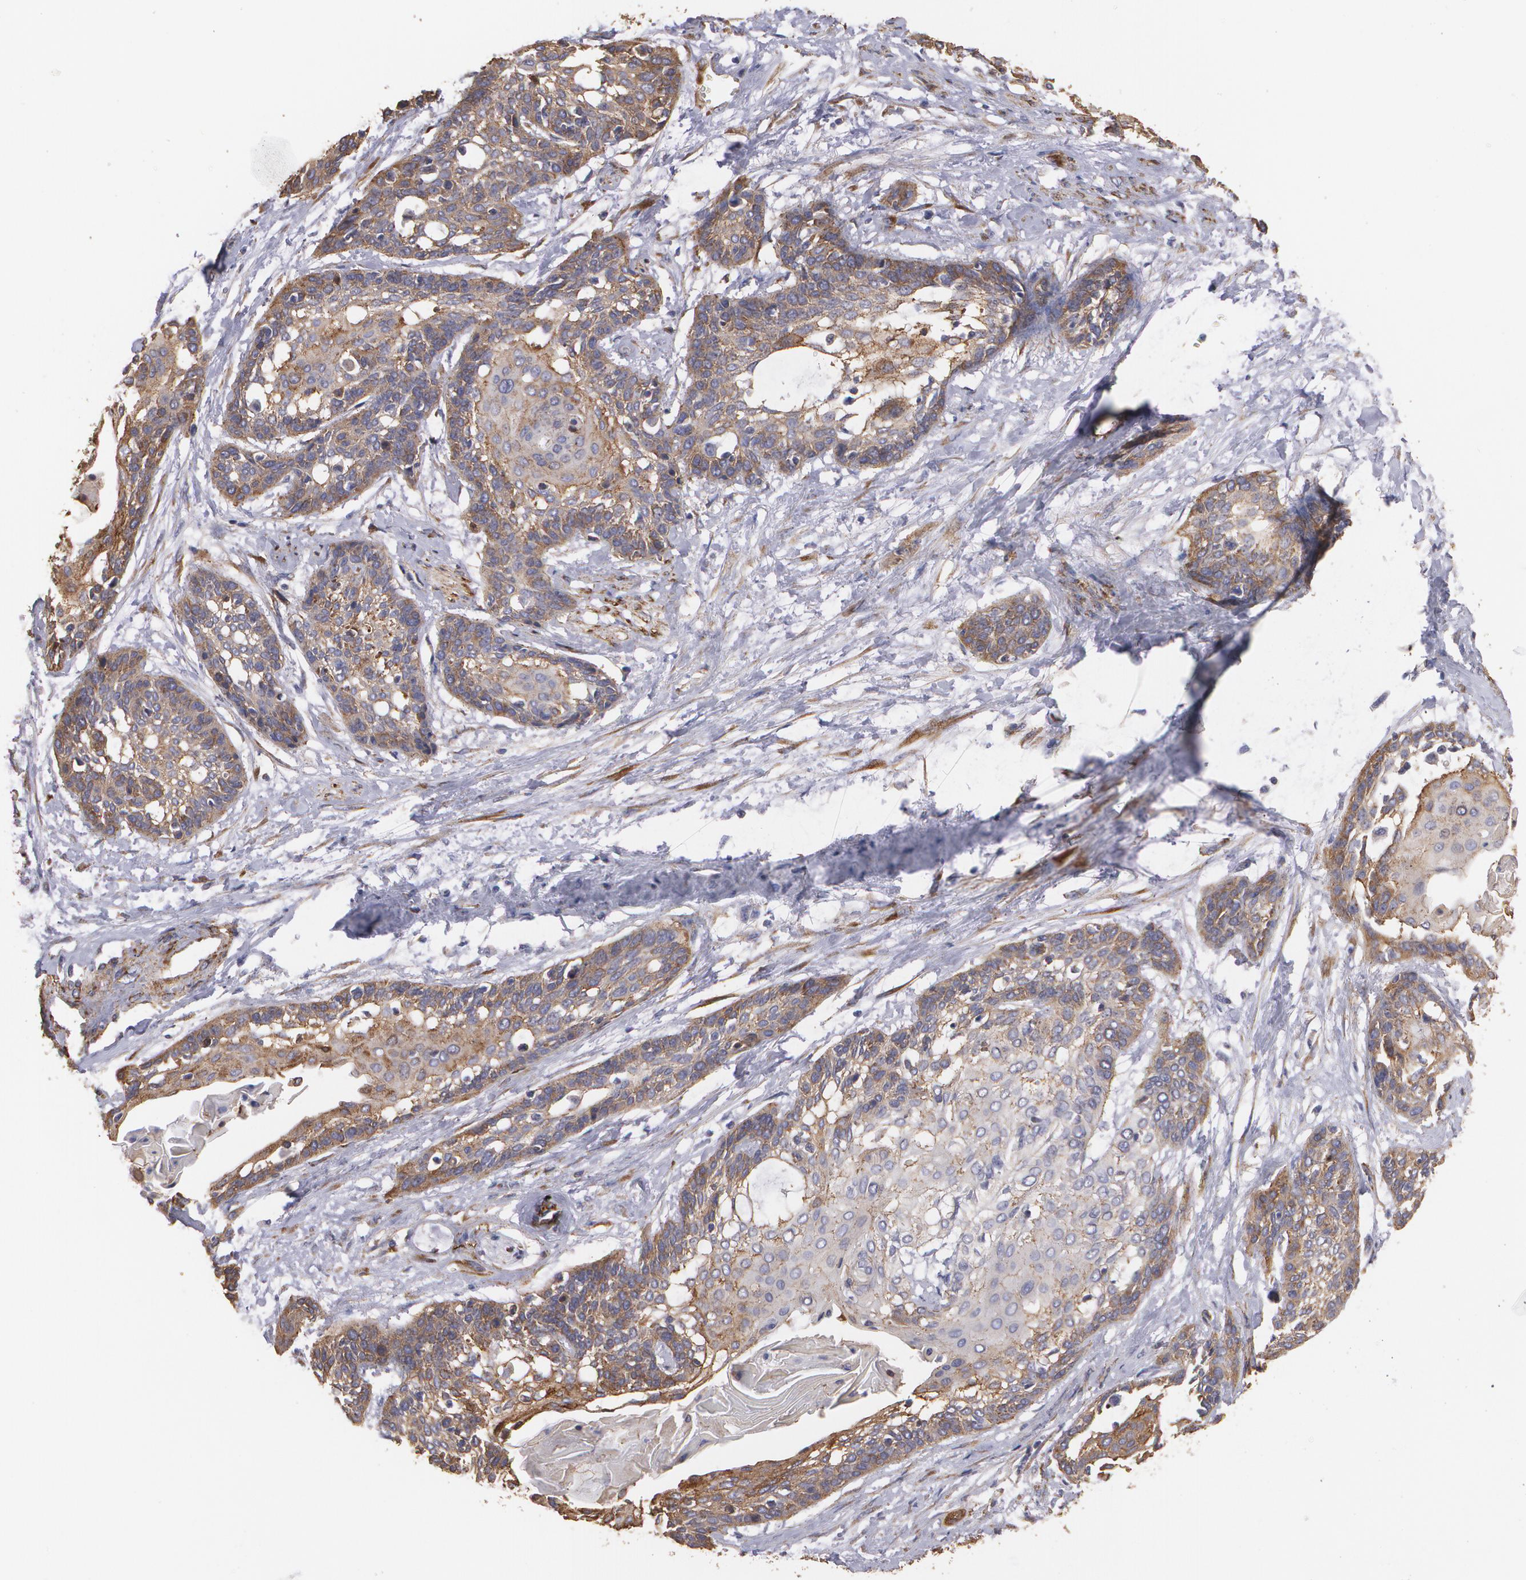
{"staining": {"intensity": "moderate", "quantity": ">75%", "location": "cytoplasmic/membranous"}, "tissue": "cervical cancer", "cell_type": "Tumor cells", "image_type": "cancer", "snomed": [{"axis": "morphology", "description": "Squamous cell carcinoma, NOS"}, {"axis": "topography", "description": "Cervix"}], "caption": "A histopathology image of human cervical cancer (squamous cell carcinoma) stained for a protein demonstrates moderate cytoplasmic/membranous brown staining in tumor cells.", "gene": "TJP1", "patient": {"sex": "female", "age": 57}}